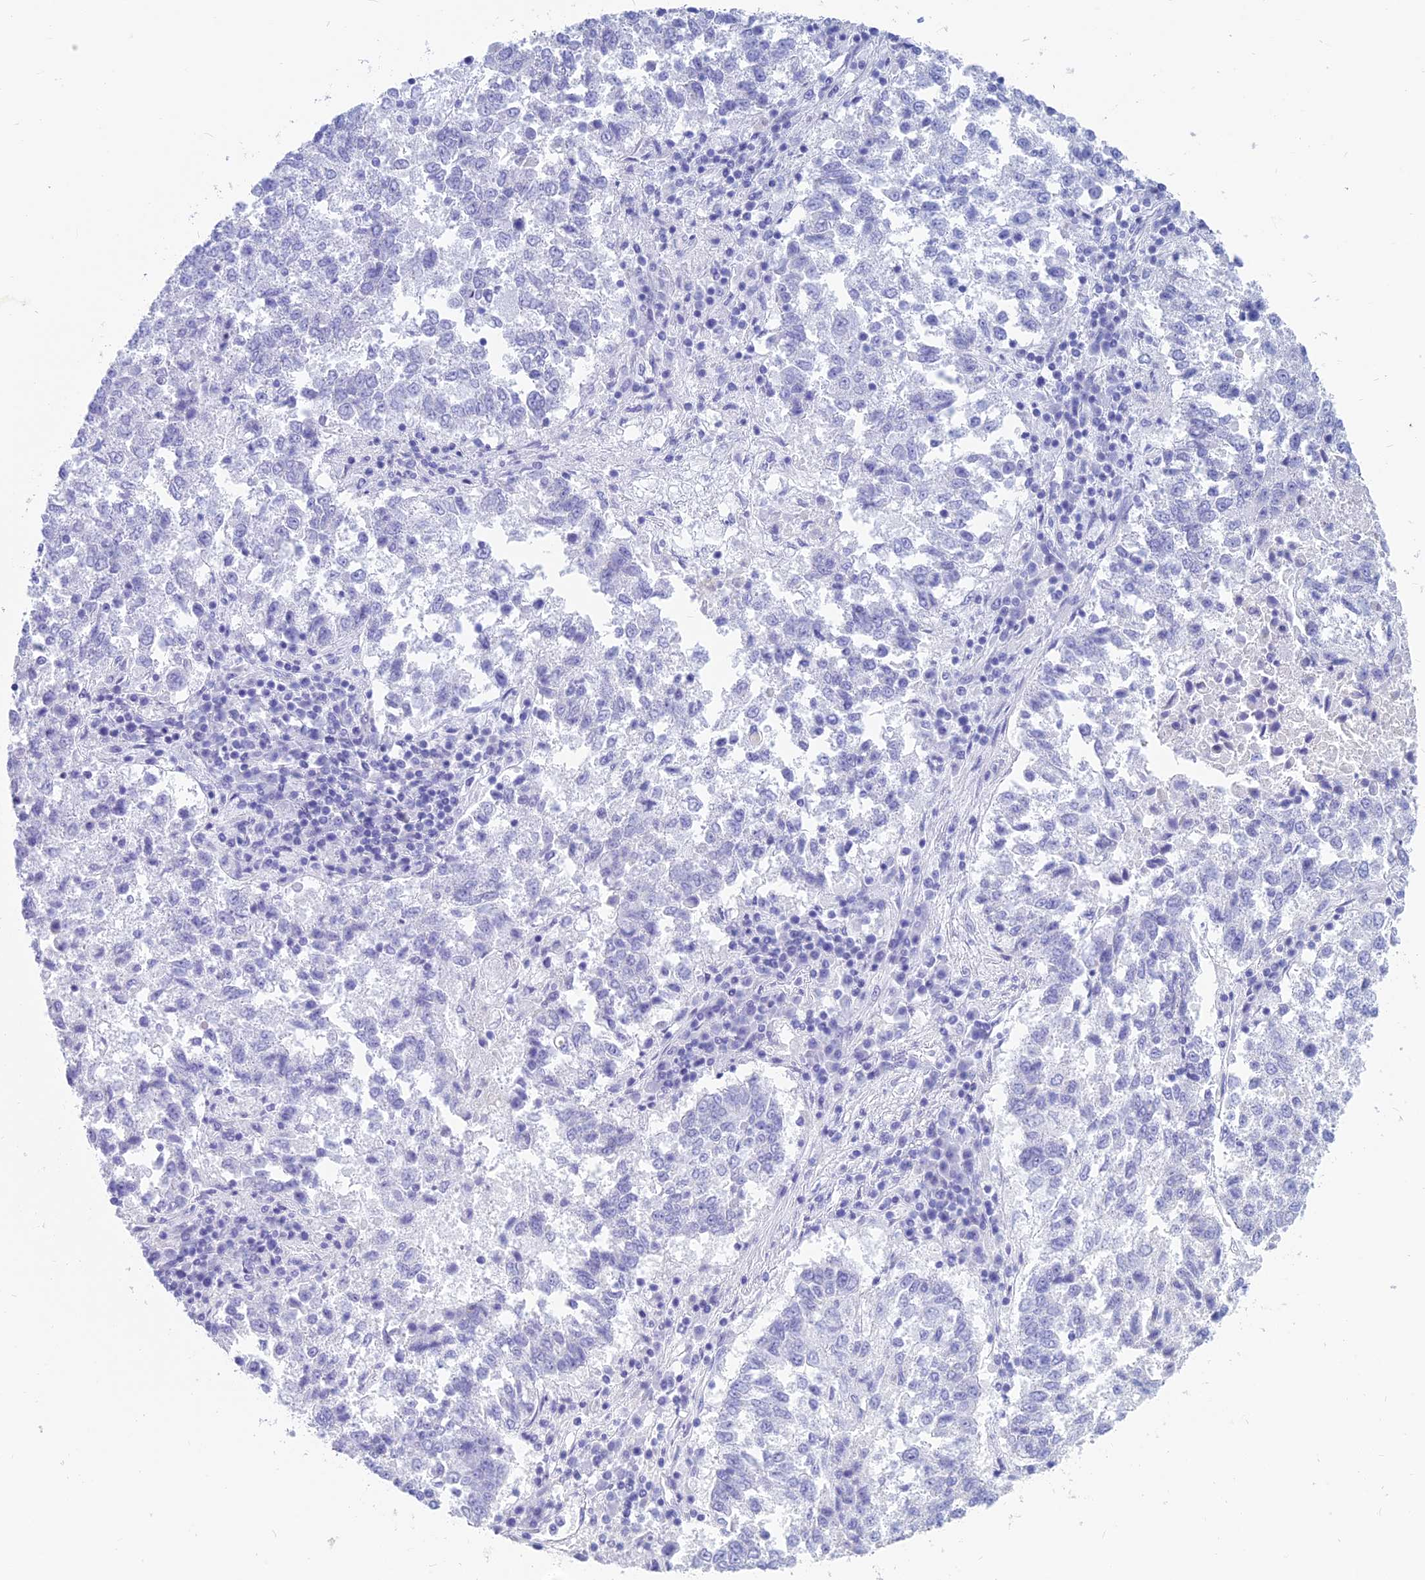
{"staining": {"intensity": "negative", "quantity": "none", "location": "none"}, "tissue": "lung cancer", "cell_type": "Tumor cells", "image_type": "cancer", "snomed": [{"axis": "morphology", "description": "Squamous cell carcinoma, NOS"}, {"axis": "topography", "description": "Lung"}], "caption": "Tumor cells show no significant staining in lung squamous cell carcinoma.", "gene": "CAPS", "patient": {"sex": "male", "age": 73}}